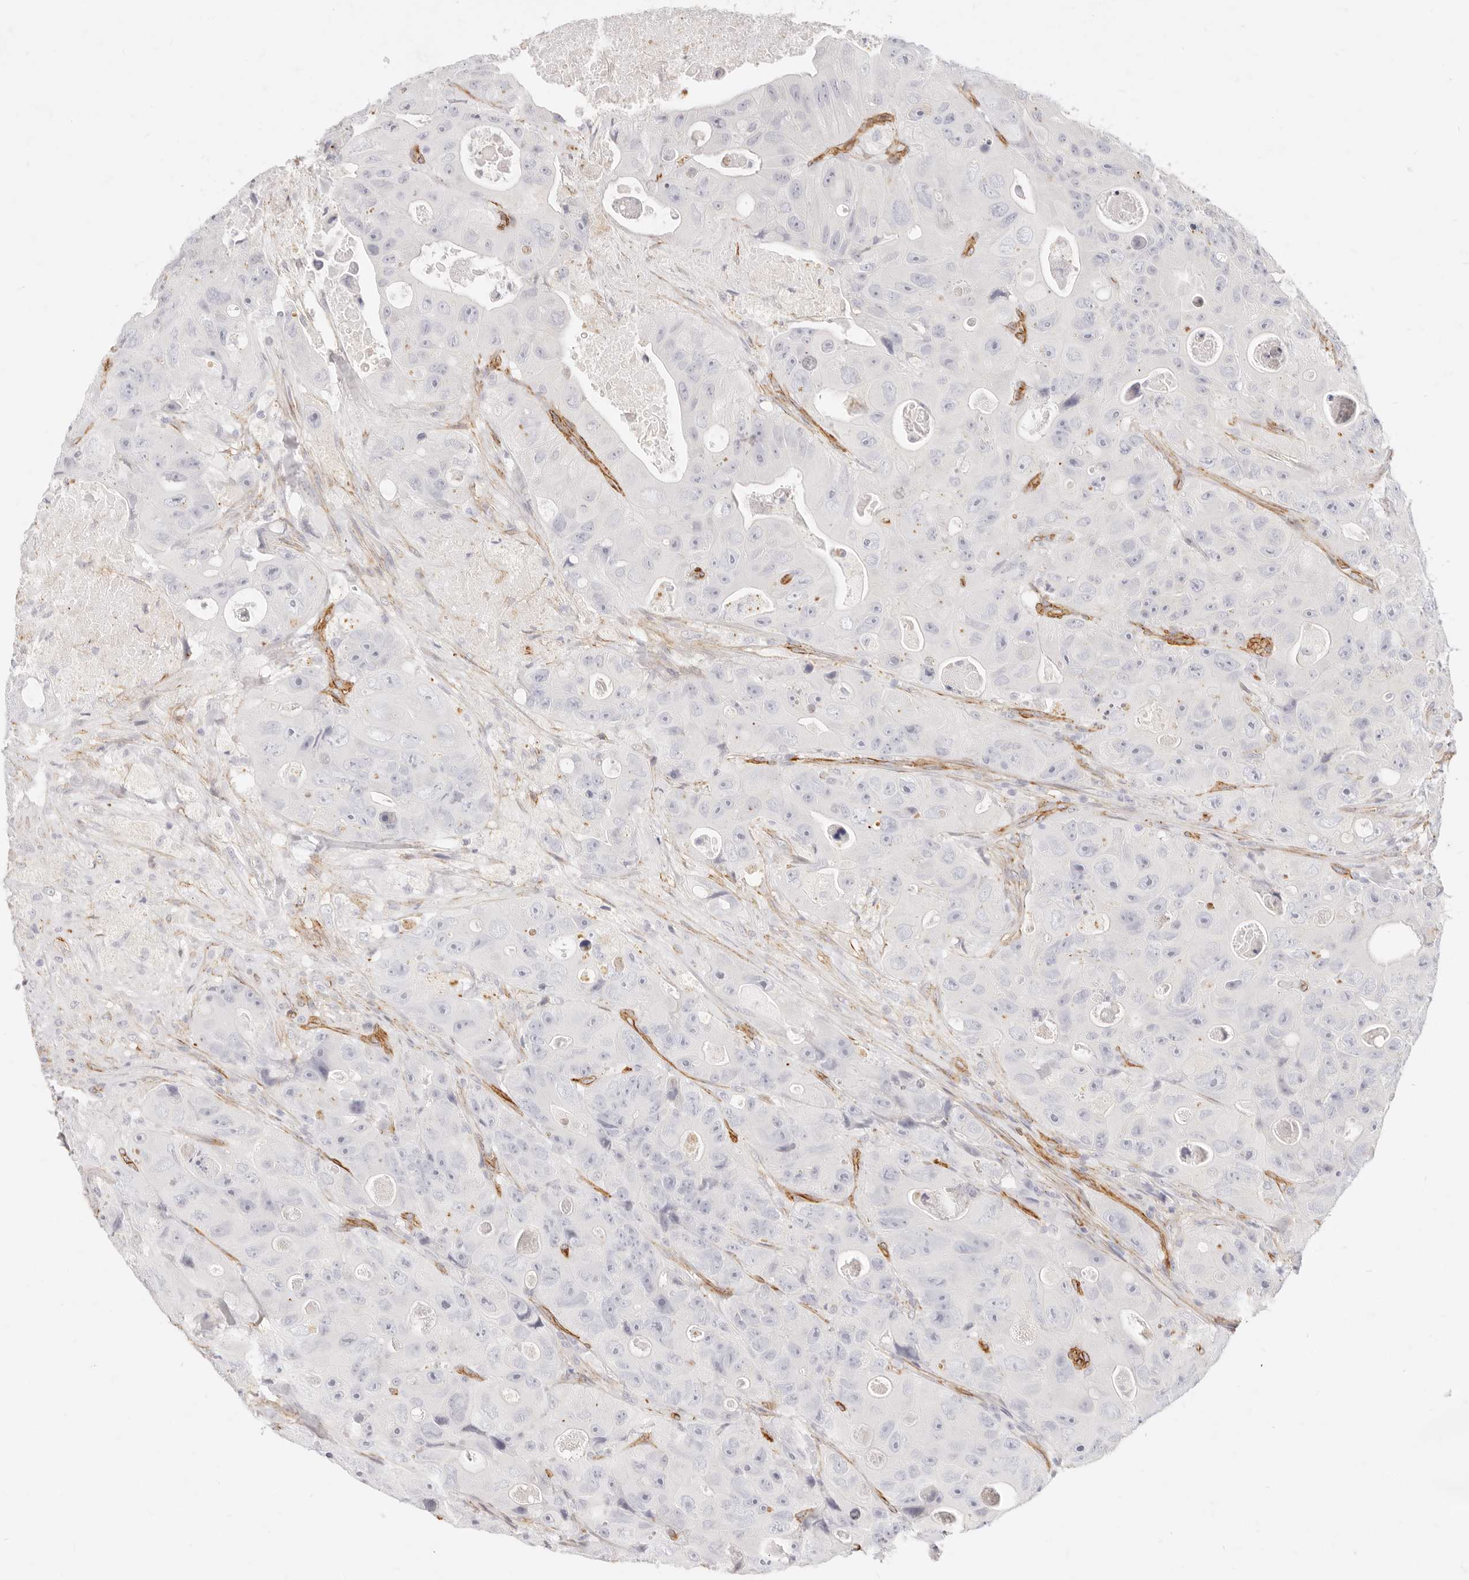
{"staining": {"intensity": "negative", "quantity": "none", "location": "none"}, "tissue": "colorectal cancer", "cell_type": "Tumor cells", "image_type": "cancer", "snomed": [{"axis": "morphology", "description": "Adenocarcinoma, NOS"}, {"axis": "topography", "description": "Colon"}], "caption": "An immunohistochemistry micrograph of colorectal cancer (adenocarcinoma) is shown. There is no staining in tumor cells of colorectal cancer (adenocarcinoma).", "gene": "NUS1", "patient": {"sex": "female", "age": 46}}